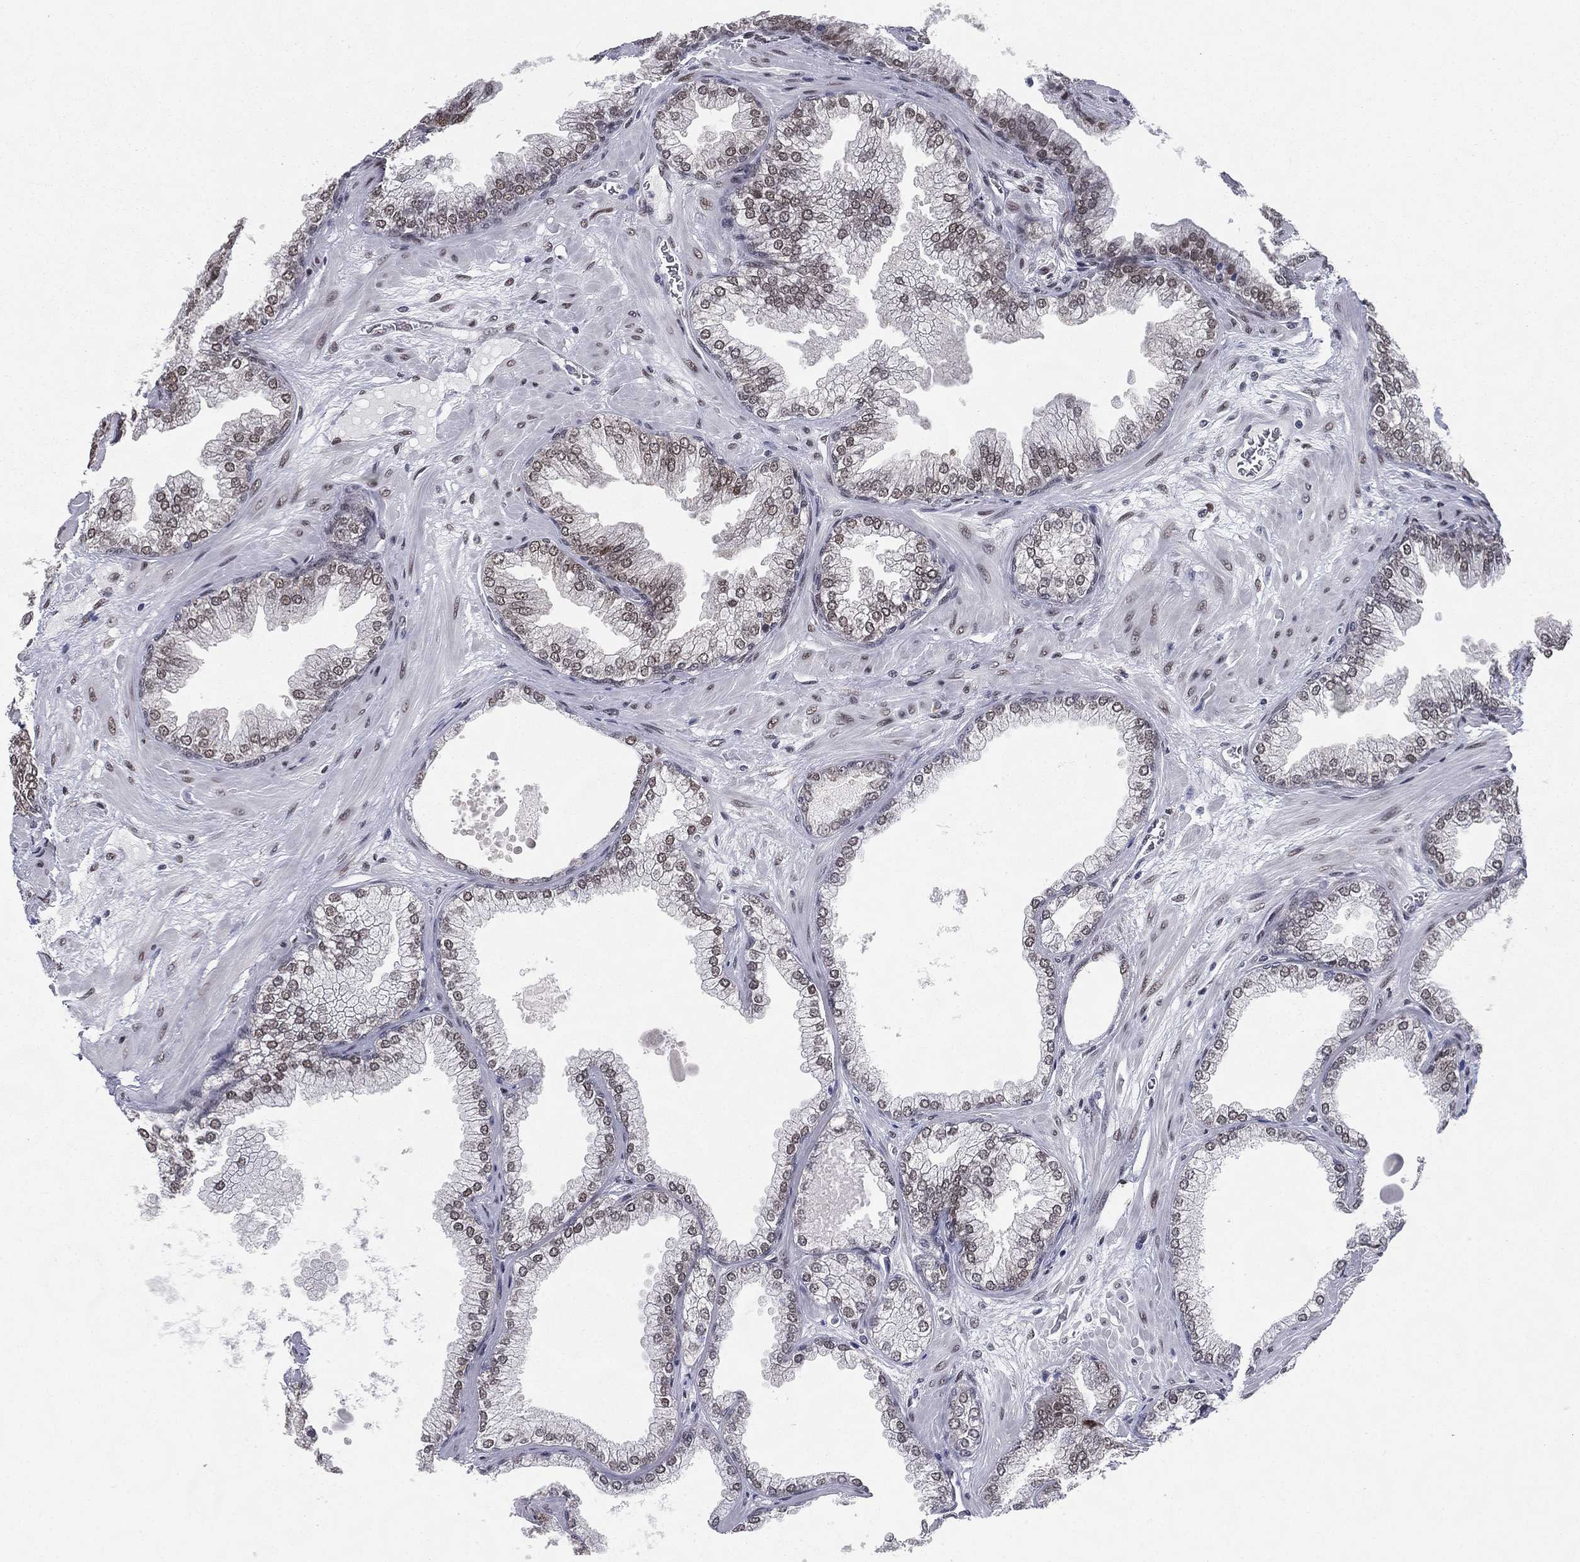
{"staining": {"intensity": "negative", "quantity": "none", "location": "none"}, "tissue": "prostate cancer", "cell_type": "Tumor cells", "image_type": "cancer", "snomed": [{"axis": "morphology", "description": "Adenocarcinoma, Low grade"}, {"axis": "topography", "description": "Prostate"}], "caption": "DAB immunohistochemical staining of prostate cancer (adenocarcinoma (low-grade)) shows no significant positivity in tumor cells.", "gene": "FUBP3", "patient": {"sex": "male", "age": 72}}